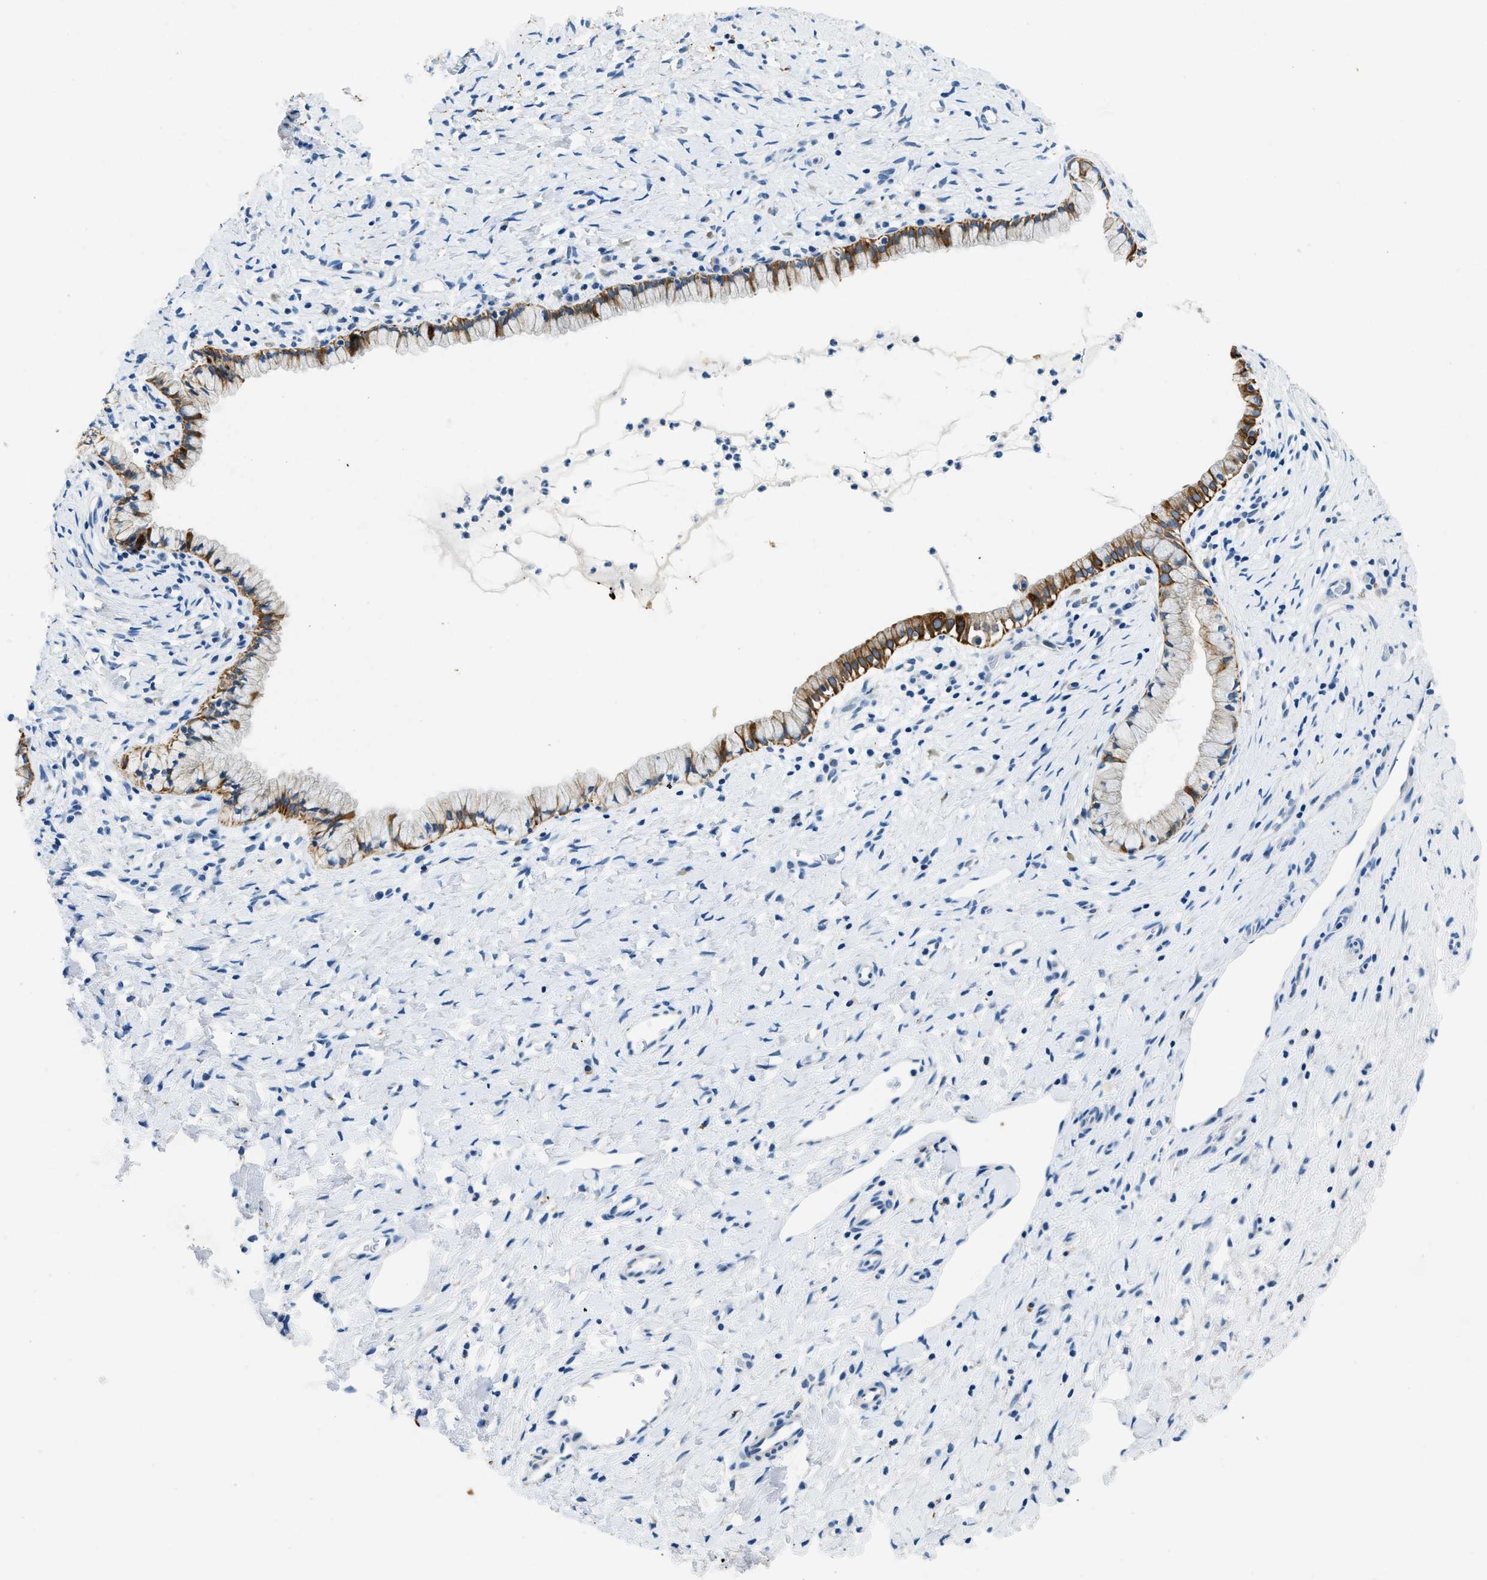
{"staining": {"intensity": "moderate", "quantity": "25%-75%", "location": "cytoplasmic/membranous"}, "tissue": "cervix", "cell_type": "Glandular cells", "image_type": "normal", "snomed": [{"axis": "morphology", "description": "Normal tissue, NOS"}, {"axis": "topography", "description": "Cervix"}], "caption": "The immunohistochemical stain shows moderate cytoplasmic/membranous positivity in glandular cells of unremarkable cervix. (Brightfield microscopy of DAB IHC at high magnification).", "gene": "CFAP20", "patient": {"sex": "female", "age": 72}}